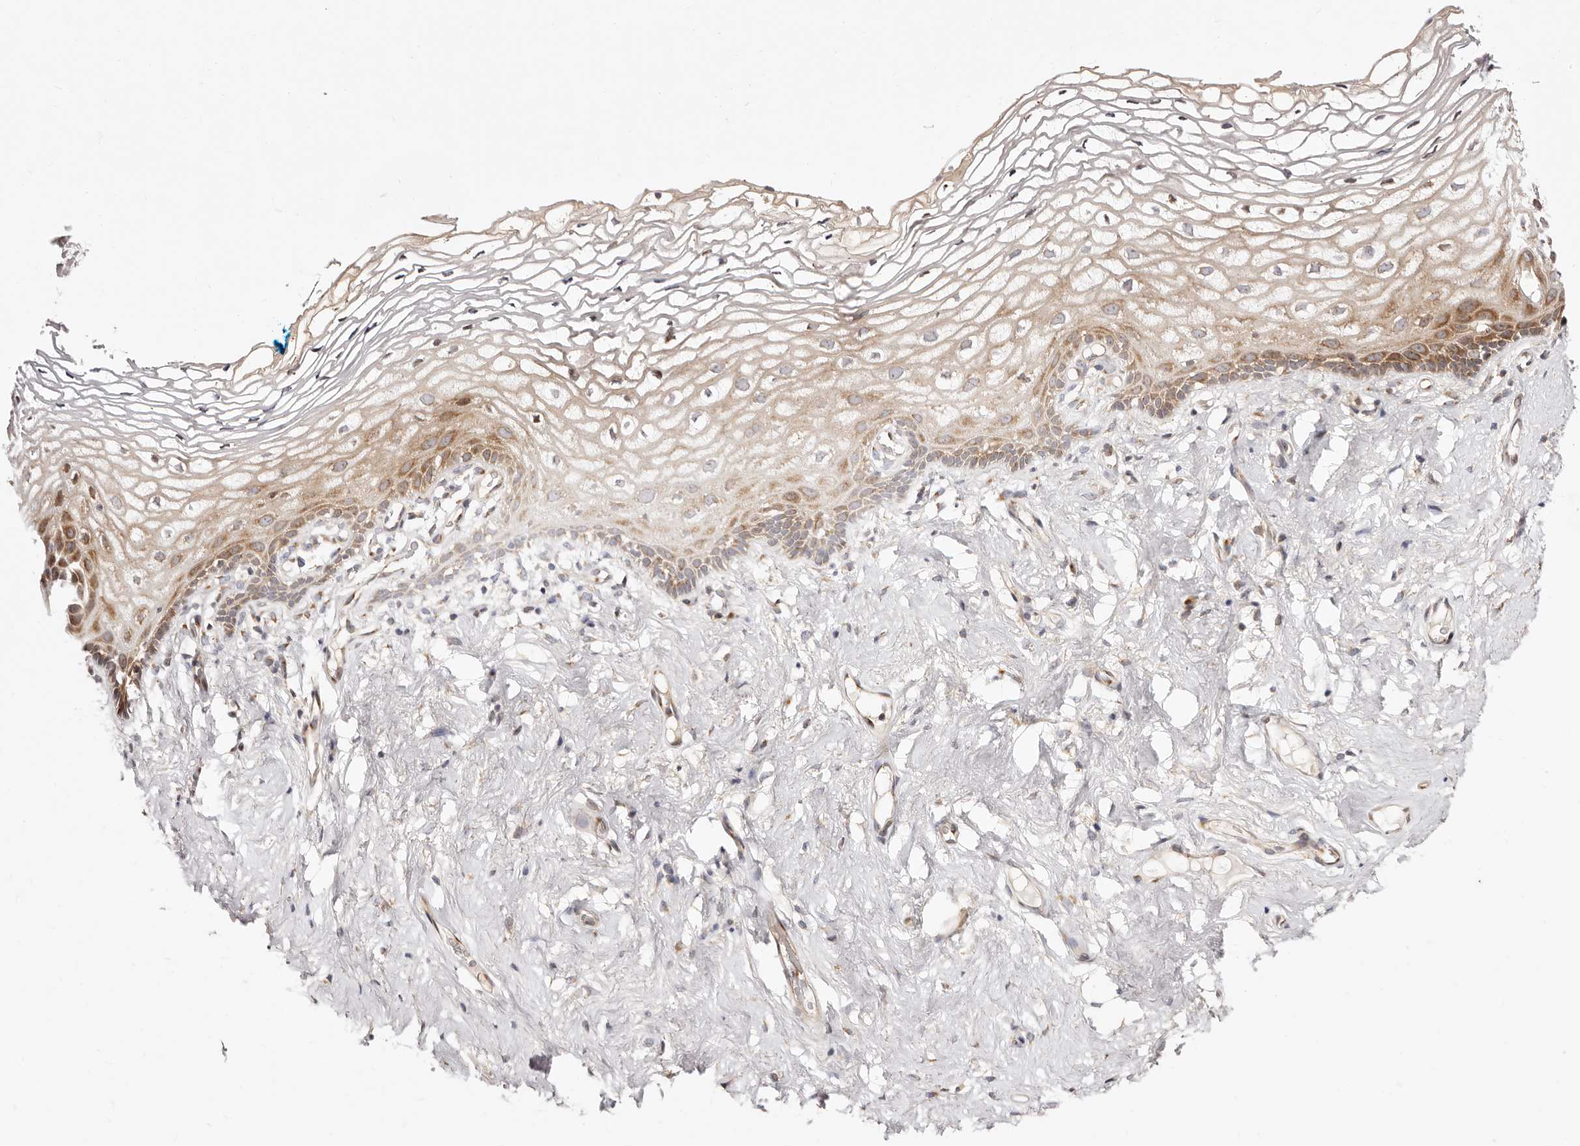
{"staining": {"intensity": "strong", "quantity": "<25%", "location": "cytoplasmic/membranous"}, "tissue": "vagina", "cell_type": "Squamous epithelial cells", "image_type": "normal", "snomed": [{"axis": "morphology", "description": "Normal tissue, NOS"}, {"axis": "morphology", "description": "Adenocarcinoma, NOS"}, {"axis": "topography", "description": "Rectum"}, {"axis": "topography", "description": "Vagina"}], "caption": "An immunohistochemistry image of benign tissue is shown. Protein staining in brown highlights strong cytoplasmic/membranous positivity in vagina within squamous epithelial cells. The staining was performed using DAB (3,3'-diaminobenzidine) to visualize the protein expression in brown, while the nuclei were stained in blue with hematoxylin (Magnification: 20x).", "gene": "MAPK6", "patient": {"sex": "female", "age": 71}}